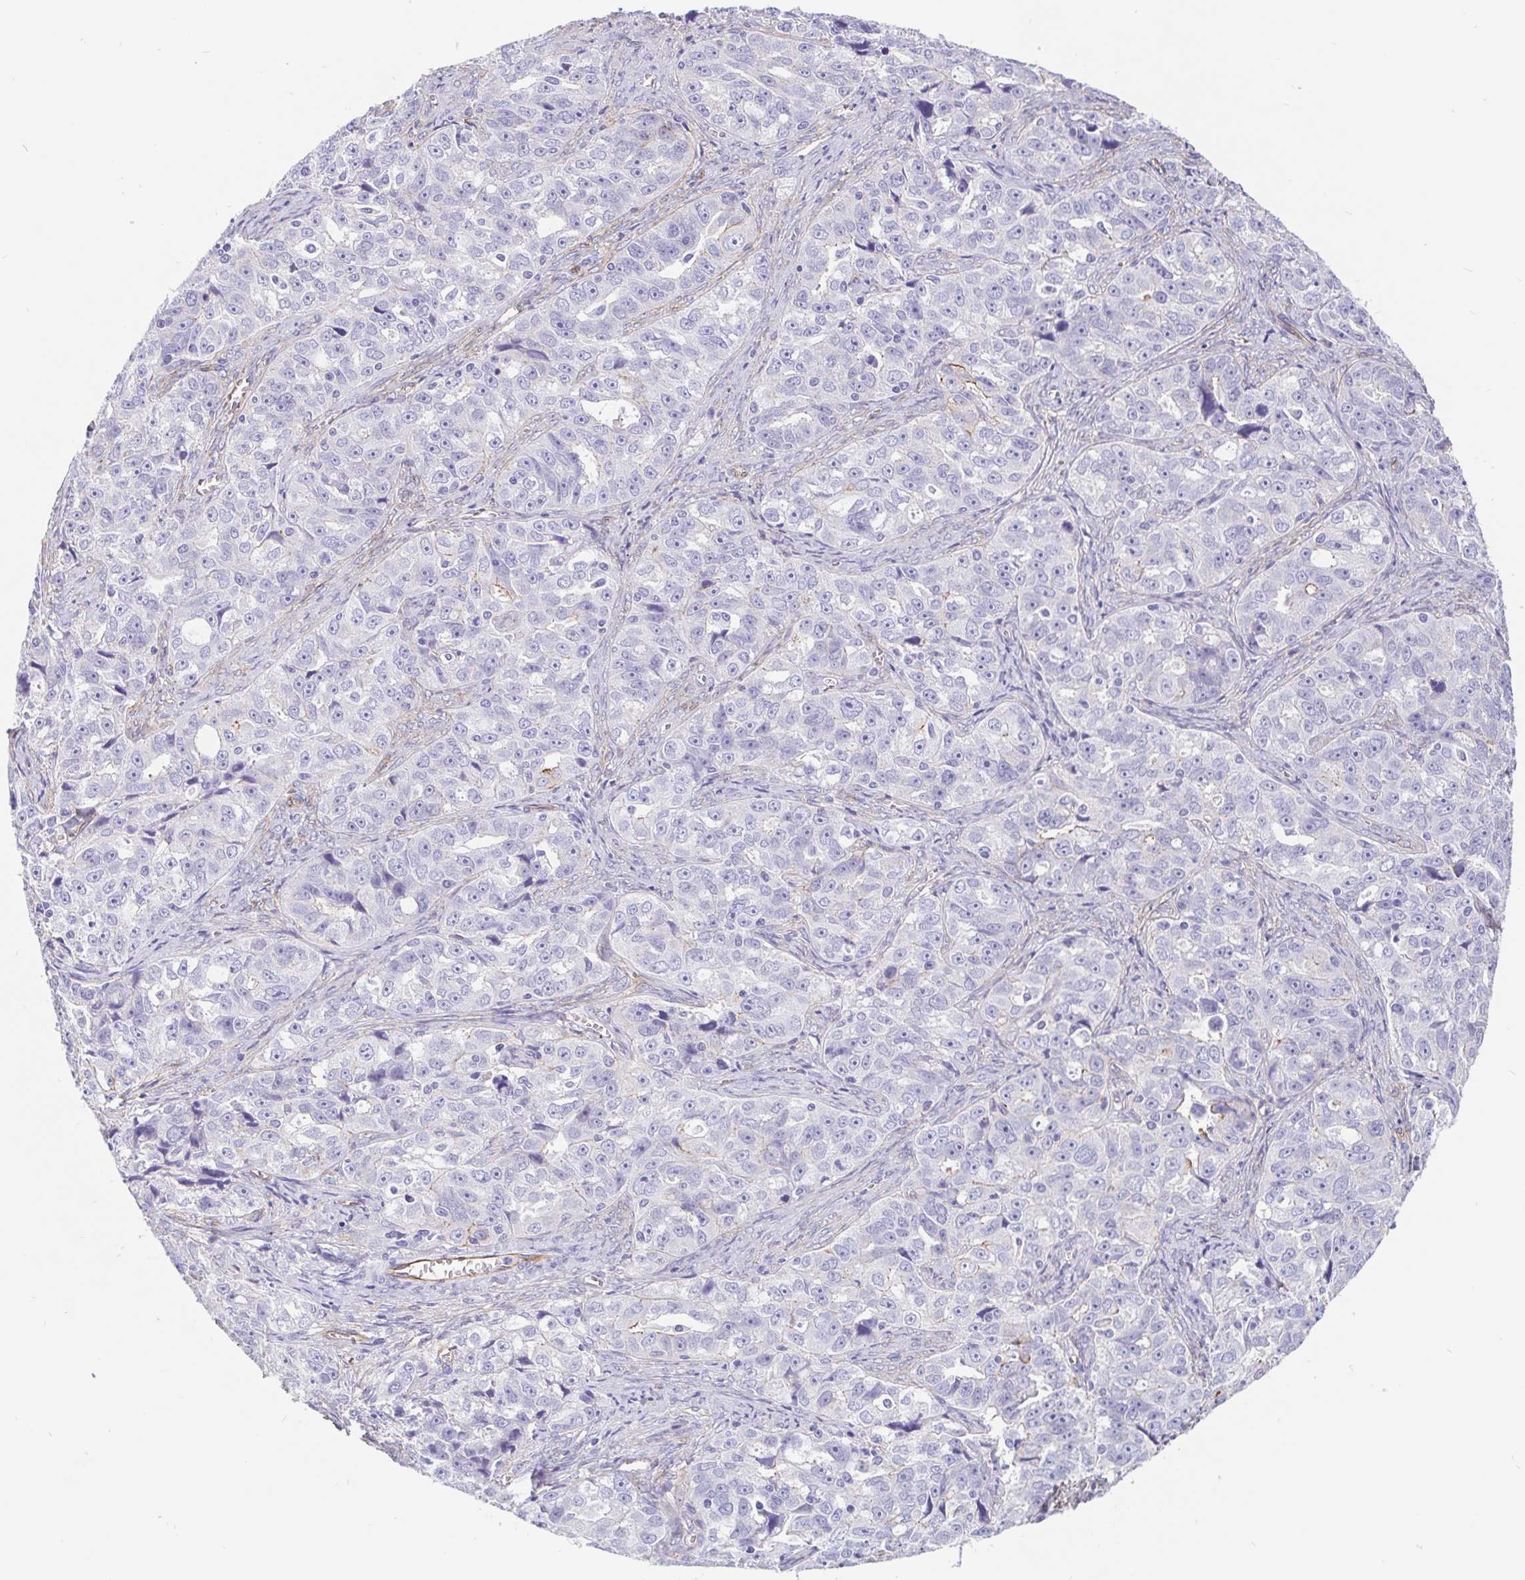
{"staining": {"intensity": "negative", "quantity": "none", "location": "none"}, "tissue": "ovarian cancer", "cell_type": "Tumor cells", "image_type": "cancer", "snomed": [{"axis": "morphology", "description": "Cystadenocarcinoma, serous, NOS"}, {"axis": "topography", "description": "Ovary"}], "caption": "Immunohistochemical staining of ovarian cancer (serous cystadenocarcinoma) displays no significant expression in tumor cells.", "gene": "LIMCH1", "patient": {"sex": "female", "age": 51}}